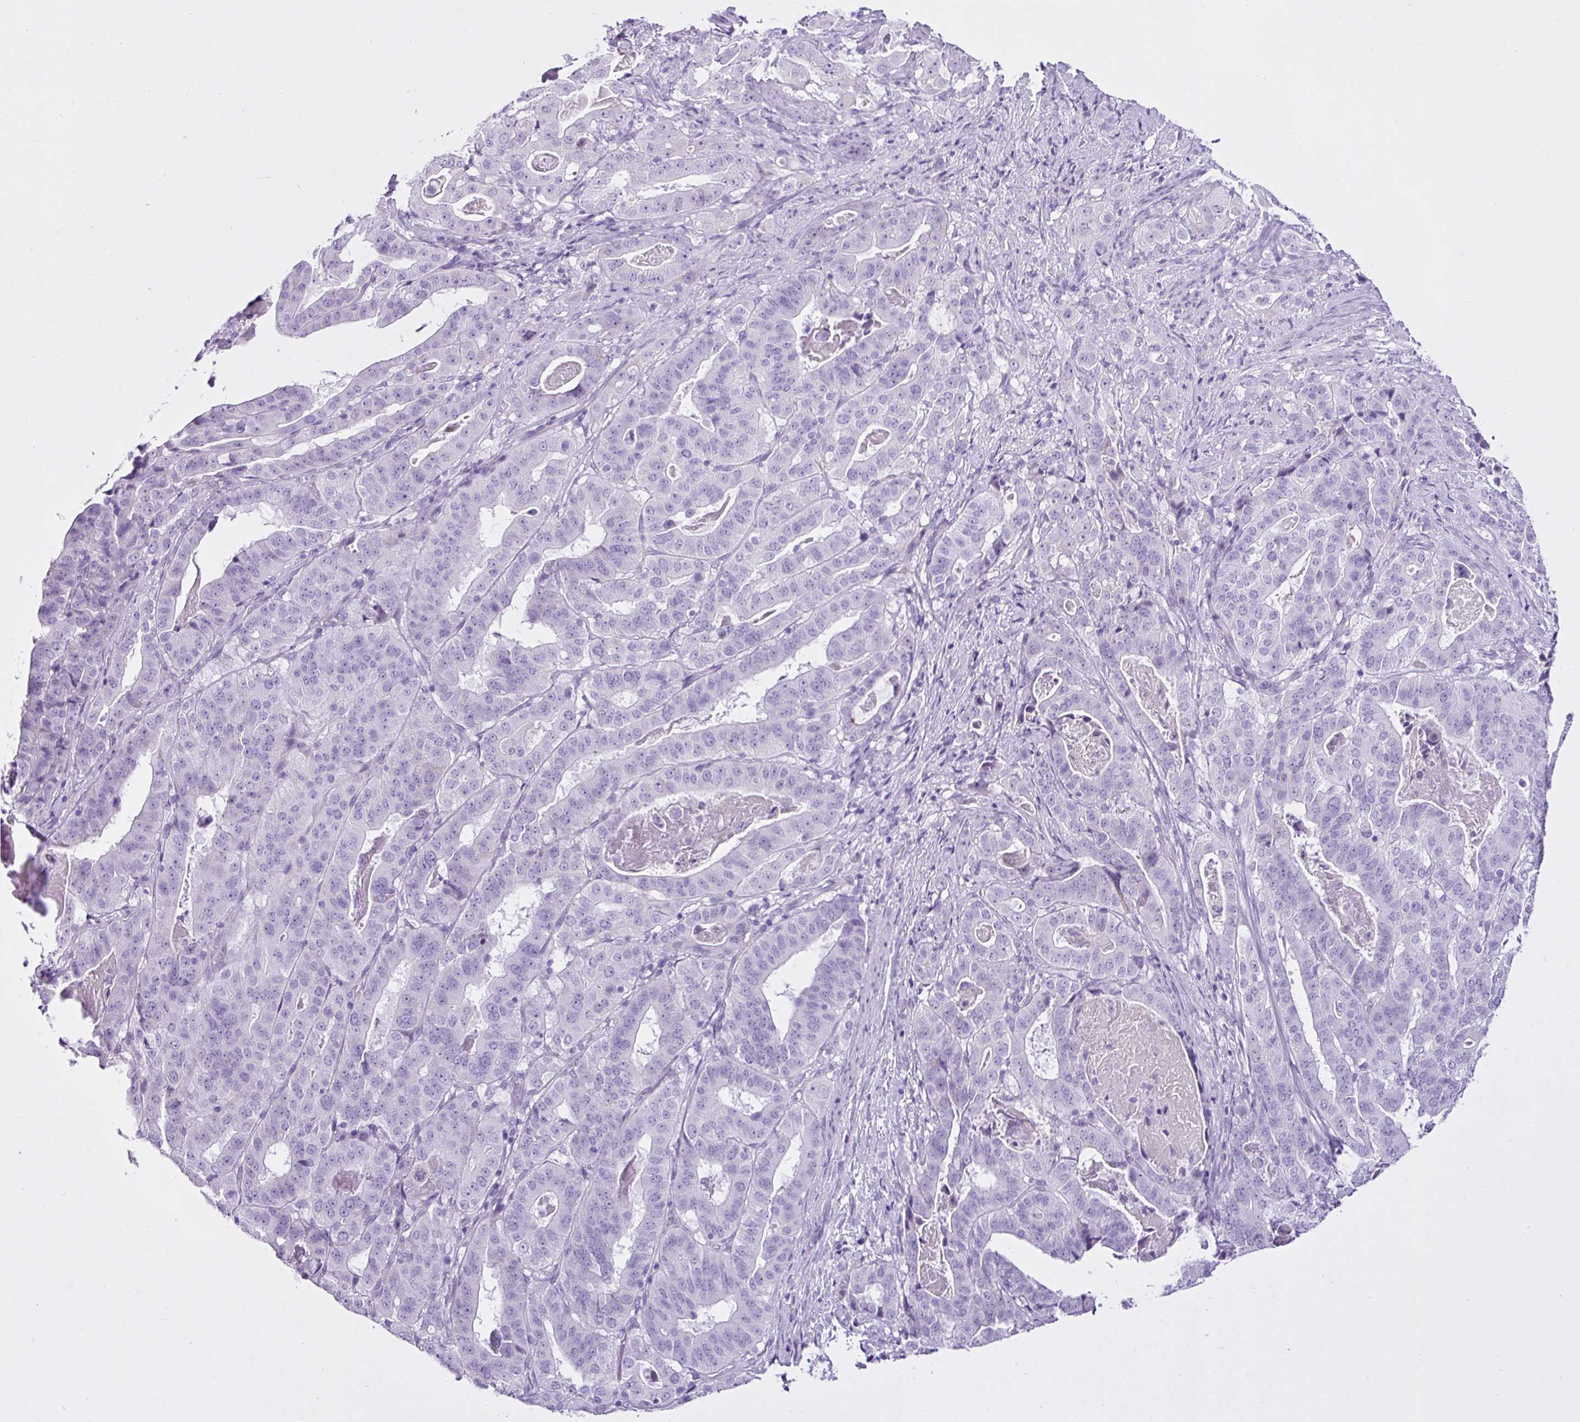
{"staining": {"intensity": "negative", "quantity": "none", "location": "none"}, "tissue": "stomach cancer", "cell_type": "Tumor cells", "image_type": "cancer", "snomed": [{"axis": "morphology", "description": "Adenocarcinoma, NOS"}, {"axis": "topography", "description": "Stomach"}], "caption": "This is a image of immunohistochemistry staining of adenocarcinoma (stomach), which shows no positivity in tumor cells. (DAB (3,3'-diaminobenzidine) IHC visualized using brightfield microscopy, high magnification).", "gene": "LILRB4", "patient": {"sex": "male", "age": 48}}